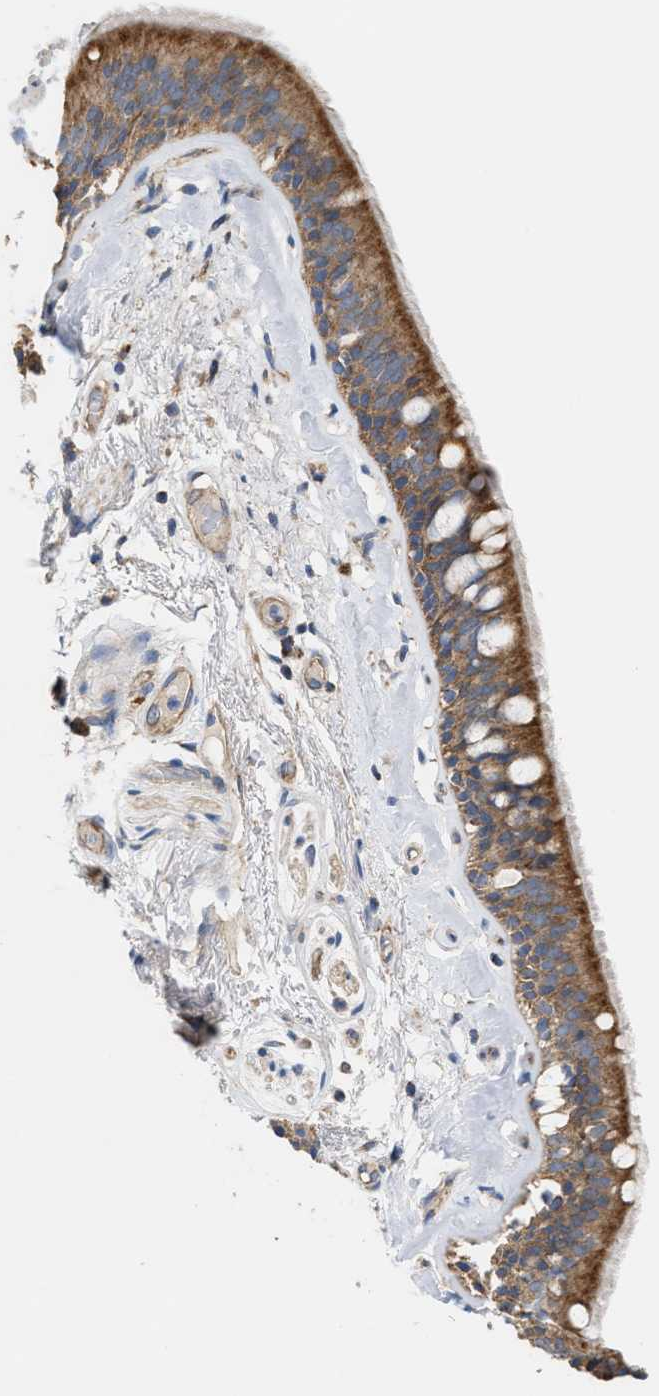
{"staining": {"intensity": "moderate", "quantity": ">75%", "location": "cytoplasmic/membranous"}, "tissue": "bronchus", "cell_type": "Respiratory epithelial cells", "image_type": "normal", "snomed": [{"axis": "morphology", "description": "Normal tissue, NOS"}, {"axis": "topography", "description": "Cartilage tissue"}], "caption": "The photomicrograph reveals staining of unremarkable bronchus, revealing moderate cytoplasmic/membranous protein staining (brown color) within respiratory epithelial cells.", "gene": "OXSM", "patient": {"sex": "female", "age": 63}}